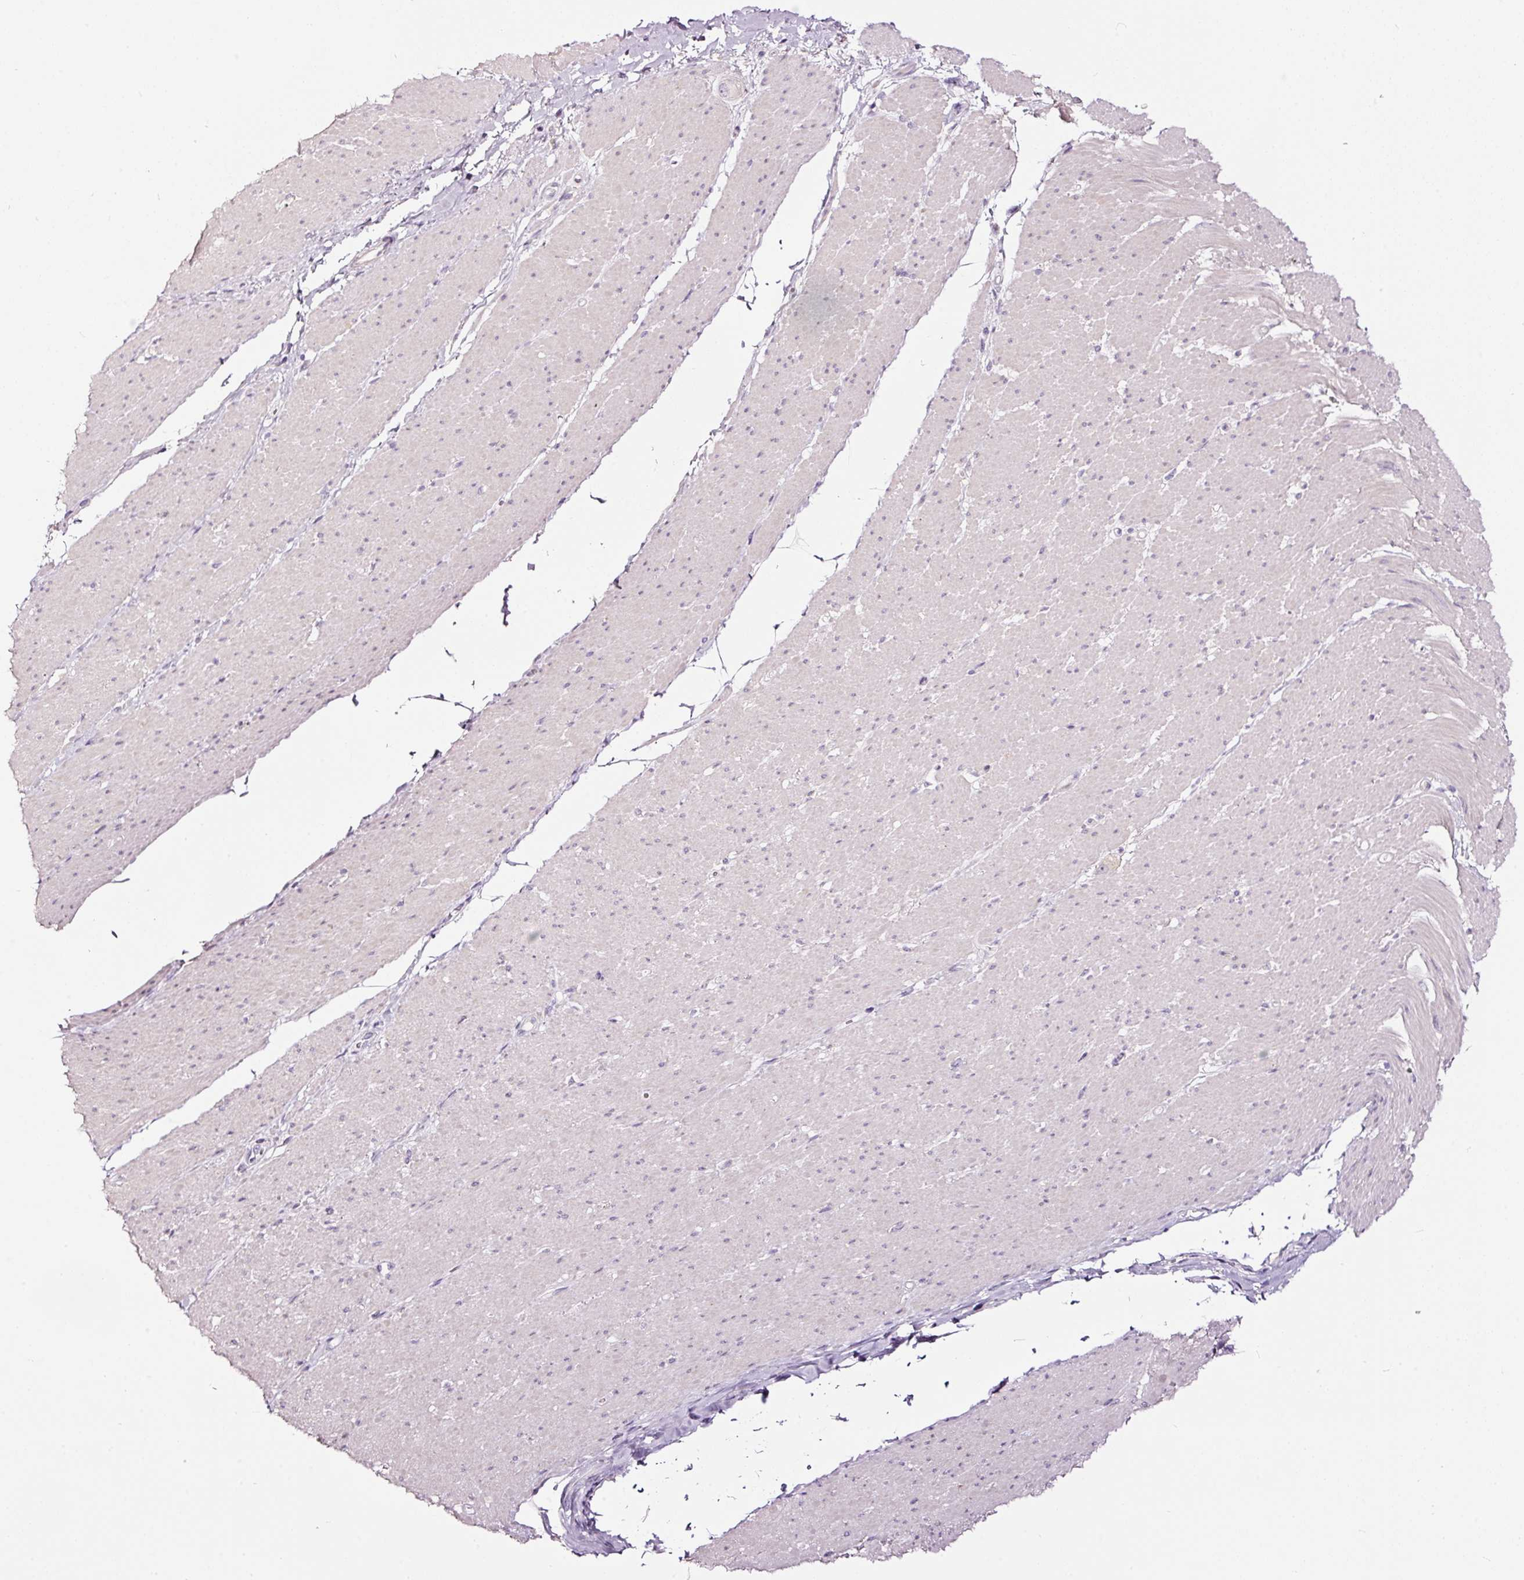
{"staining": {"intensity": "negative", "quantity": "none", "location": "none"}, "tissue": "smooth muscle", "cell_type": "Smooth muscle cells", "image_type": "normal", "snomed": [{"axis": "morphology", "description": "Normal tissue, NOS"}, {"axis": "topography", "description": "Smooth muscle"}, {"axis": "topography", "description": "Rectum"}], "caption": "The image exhibits no staining of smooth muscle cells in normal smooth muscle.", "gene": "LAMP3", "patient": {"sex": "male", "age": 53}}